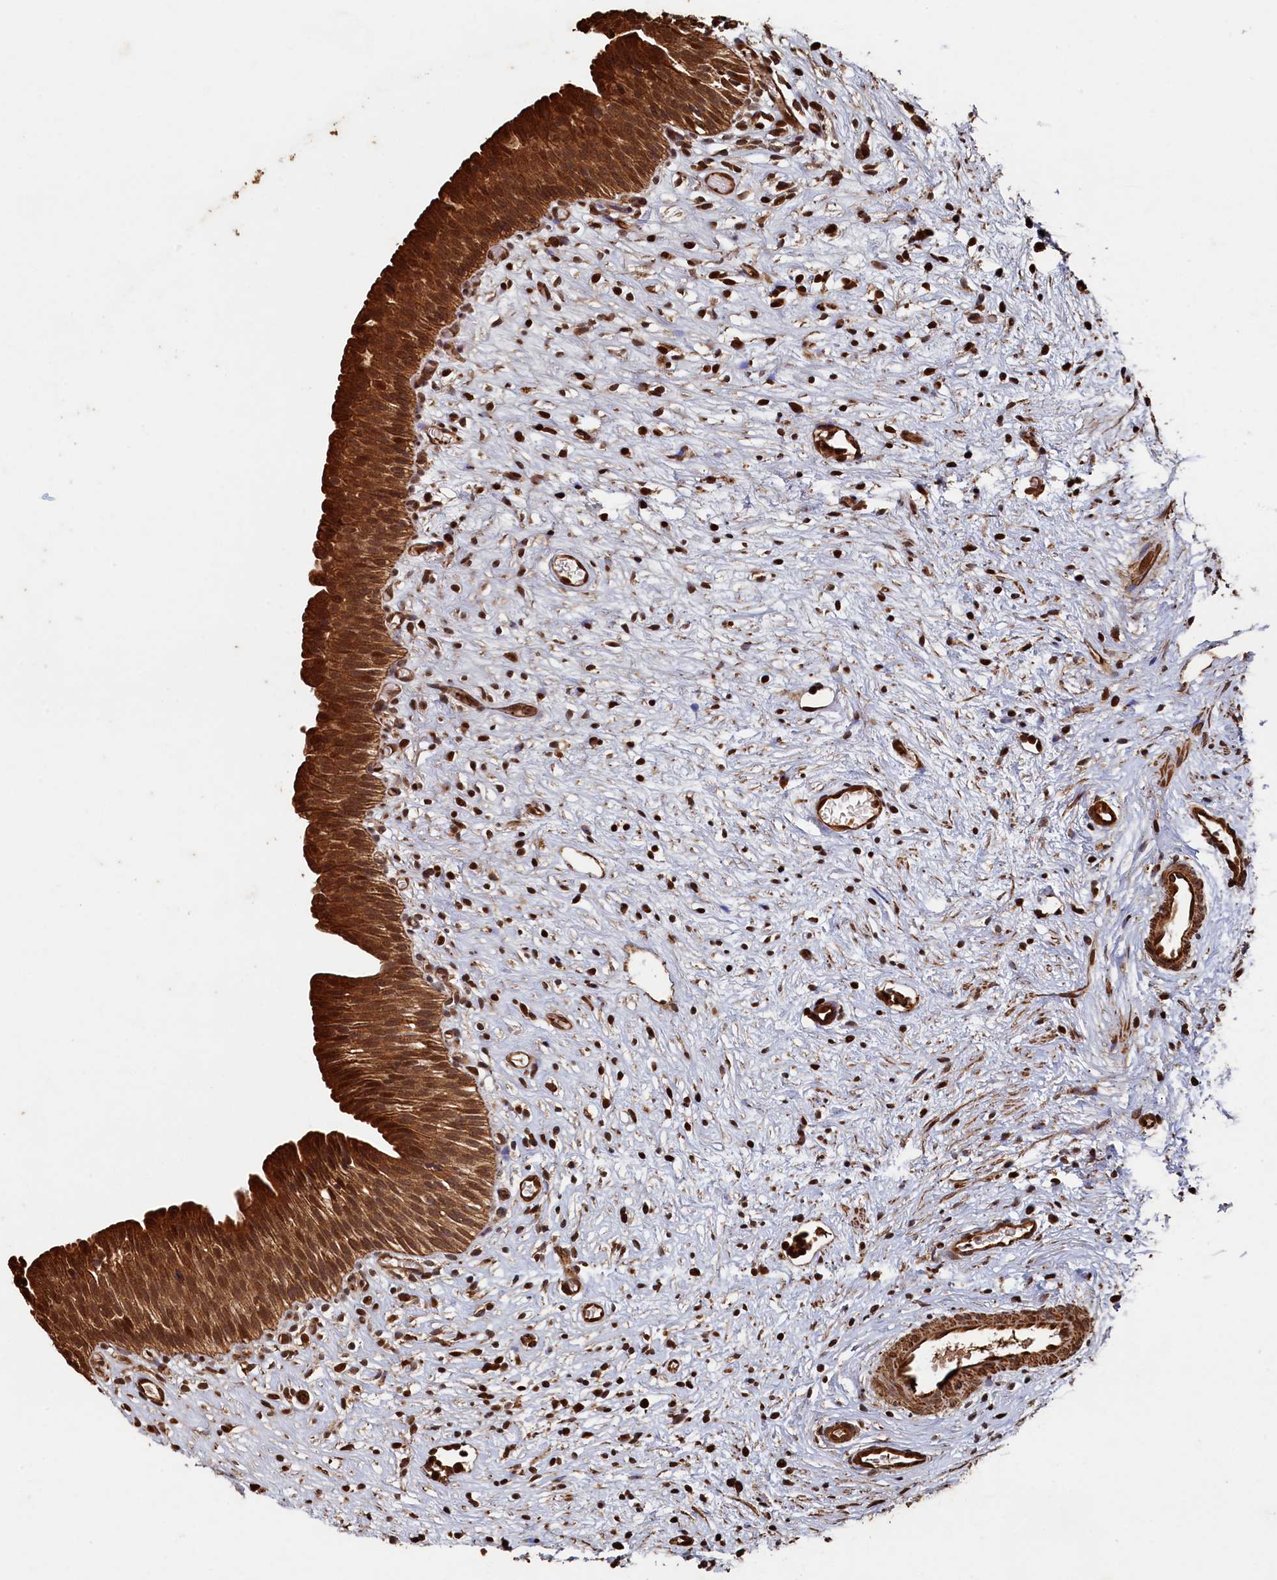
{"staining": {"intensity": "strong", "quantity": ">75%", "location": "cytoplasmic/membranous"}, "tissue": "urinary bladder", "cell_type": "Urothelial cells", "image_type": "normal", "snomed": [{"axis": "morphology", "description": "Transitional cell carcinoma in-situ"}, {"axis": "topography", "description": "Urinary bladder"}], "caption": "Immunohistochemical staining of benign urinary bladder shows high levels of strong cytoplasmic/membranous staining in approximately >75% of urothelial cells.", "gene": "PIGN", "patient": {"sex": "male", "age": 74}}